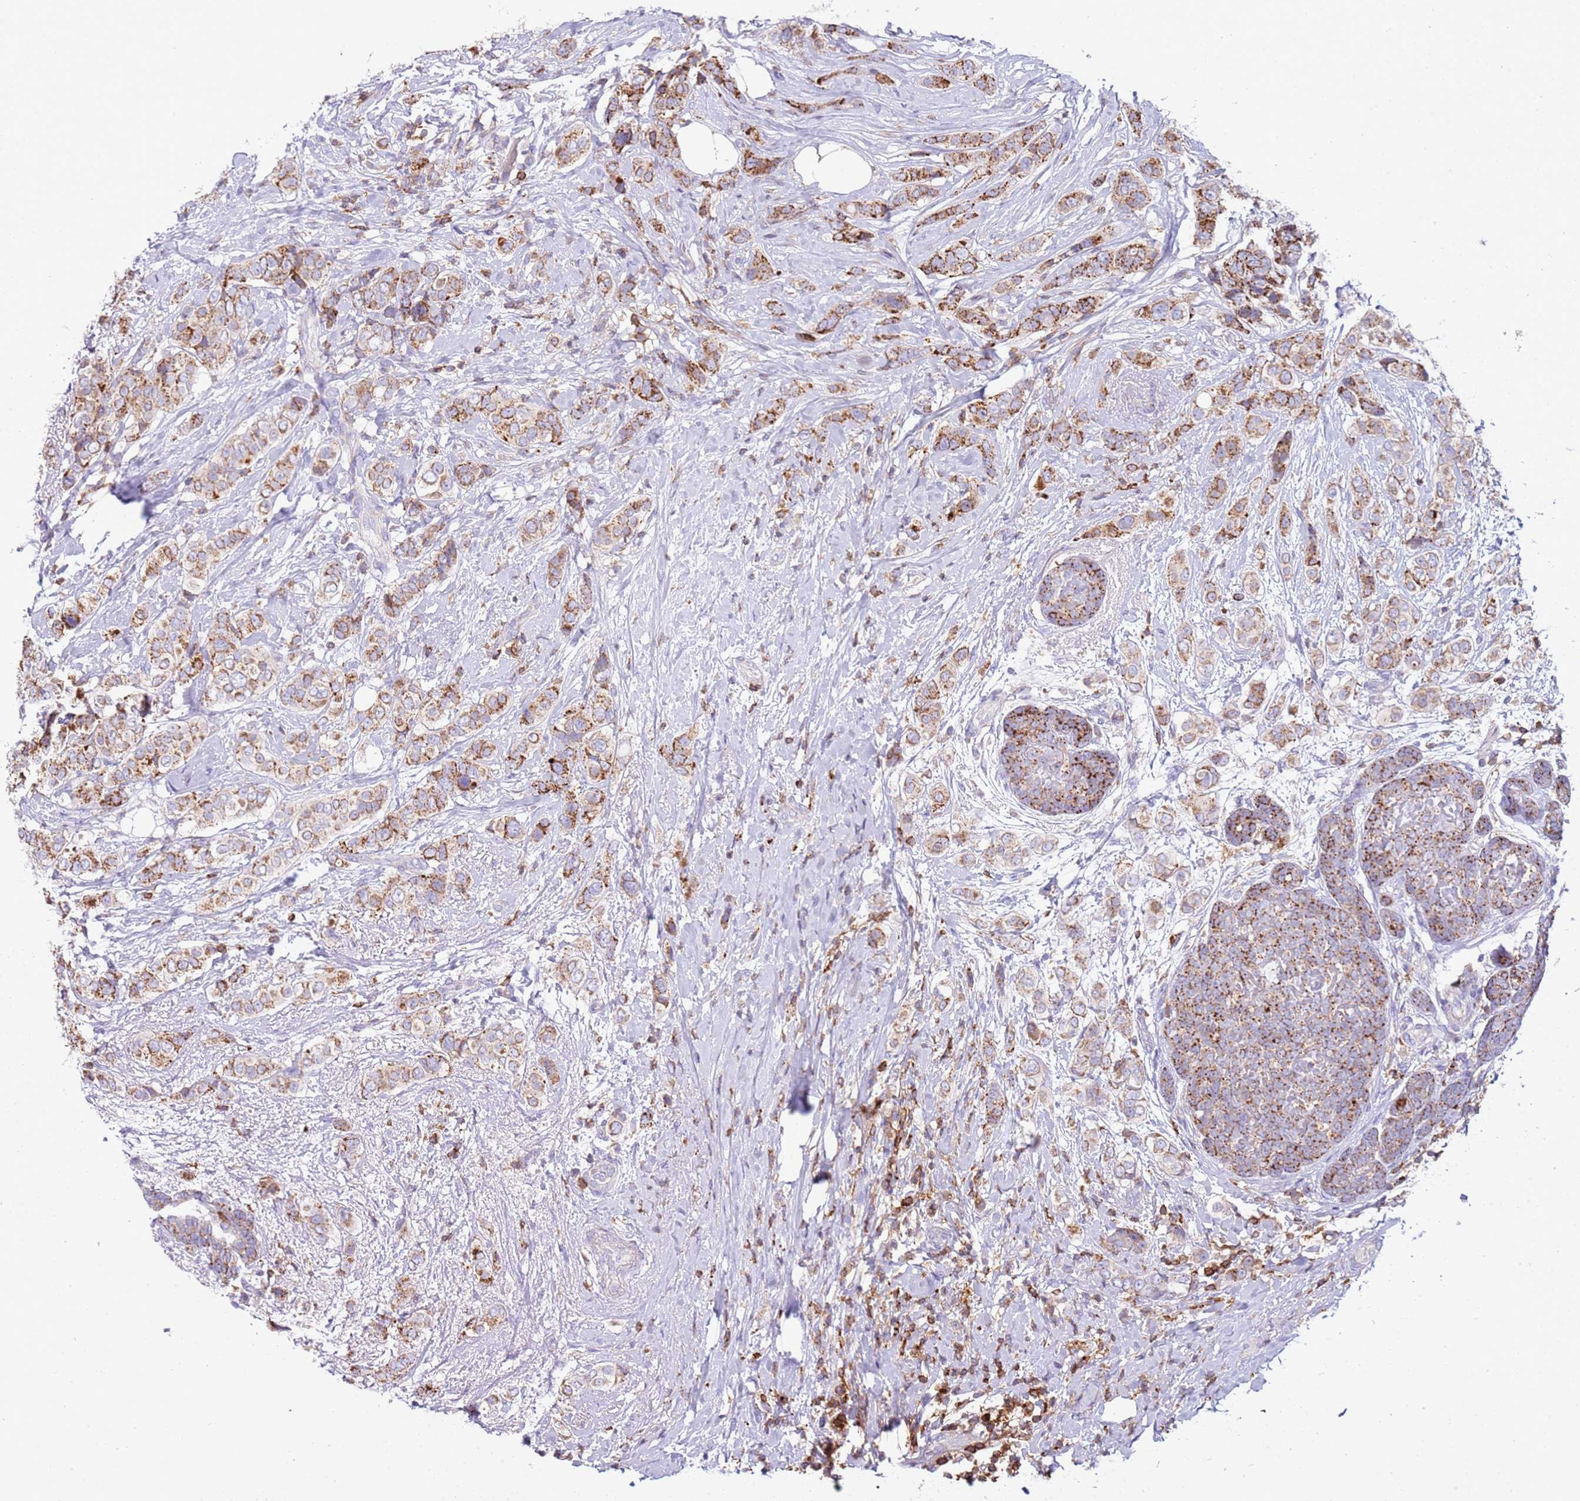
{"staining": {"intensity": "strong", "quantity": ">75%", "location": "cytoplasmic/membranous"}, "tissue": "breast cancer", "cell_type": "Tumor cells", "image_type": "cancer", "snomed": [{"axis": "morphology", "description": "Lobular carcinoma"}, {"axis": "topography", "description": "Breast"}], "caption": "Breast cancer (lobular carcinoma) was stained to show a protein in brown. There is high levels of strong cytoplasmic/membranous expression in about >75% of tumor cells.", "gene": "TTPAL", "patient": {"sex": "female", "age": 51}}